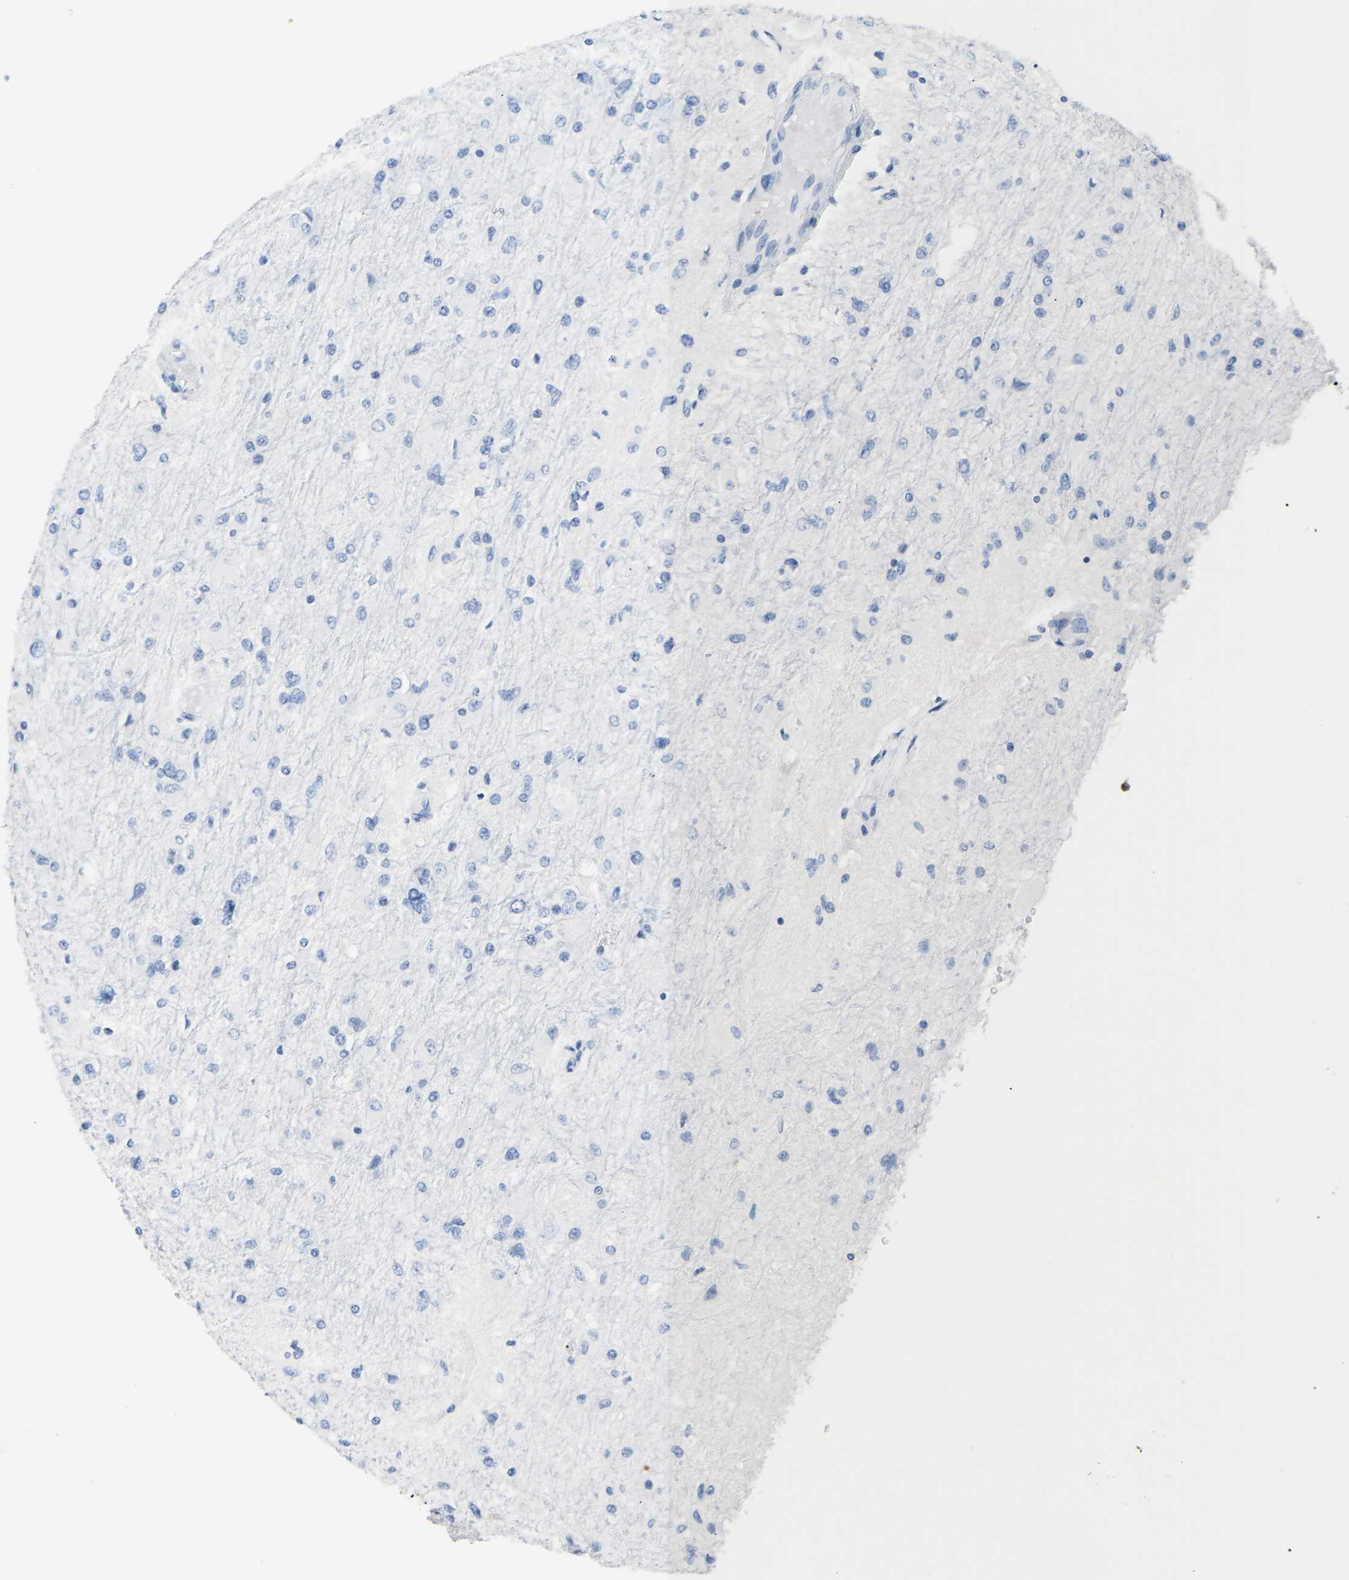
{"staining": {"intensity": "negative", "quantity": "none", "location": "none"}, "tissue": "glioma", "cell_type": "Tumor cells", "image_type": "cancer", "snomed": [{"axis": "morphology", "description": "Glioma, malignant, High grade"}, {"axis": "topography", "description": "Cerebral cortex"}], "caption": "Malignant glioma (high-grade) stained for a protein using IHC demonstrates no positivity tumor cells.", "gene": "TXNDC2", "patient": {"sex": "female", "age": 36}}